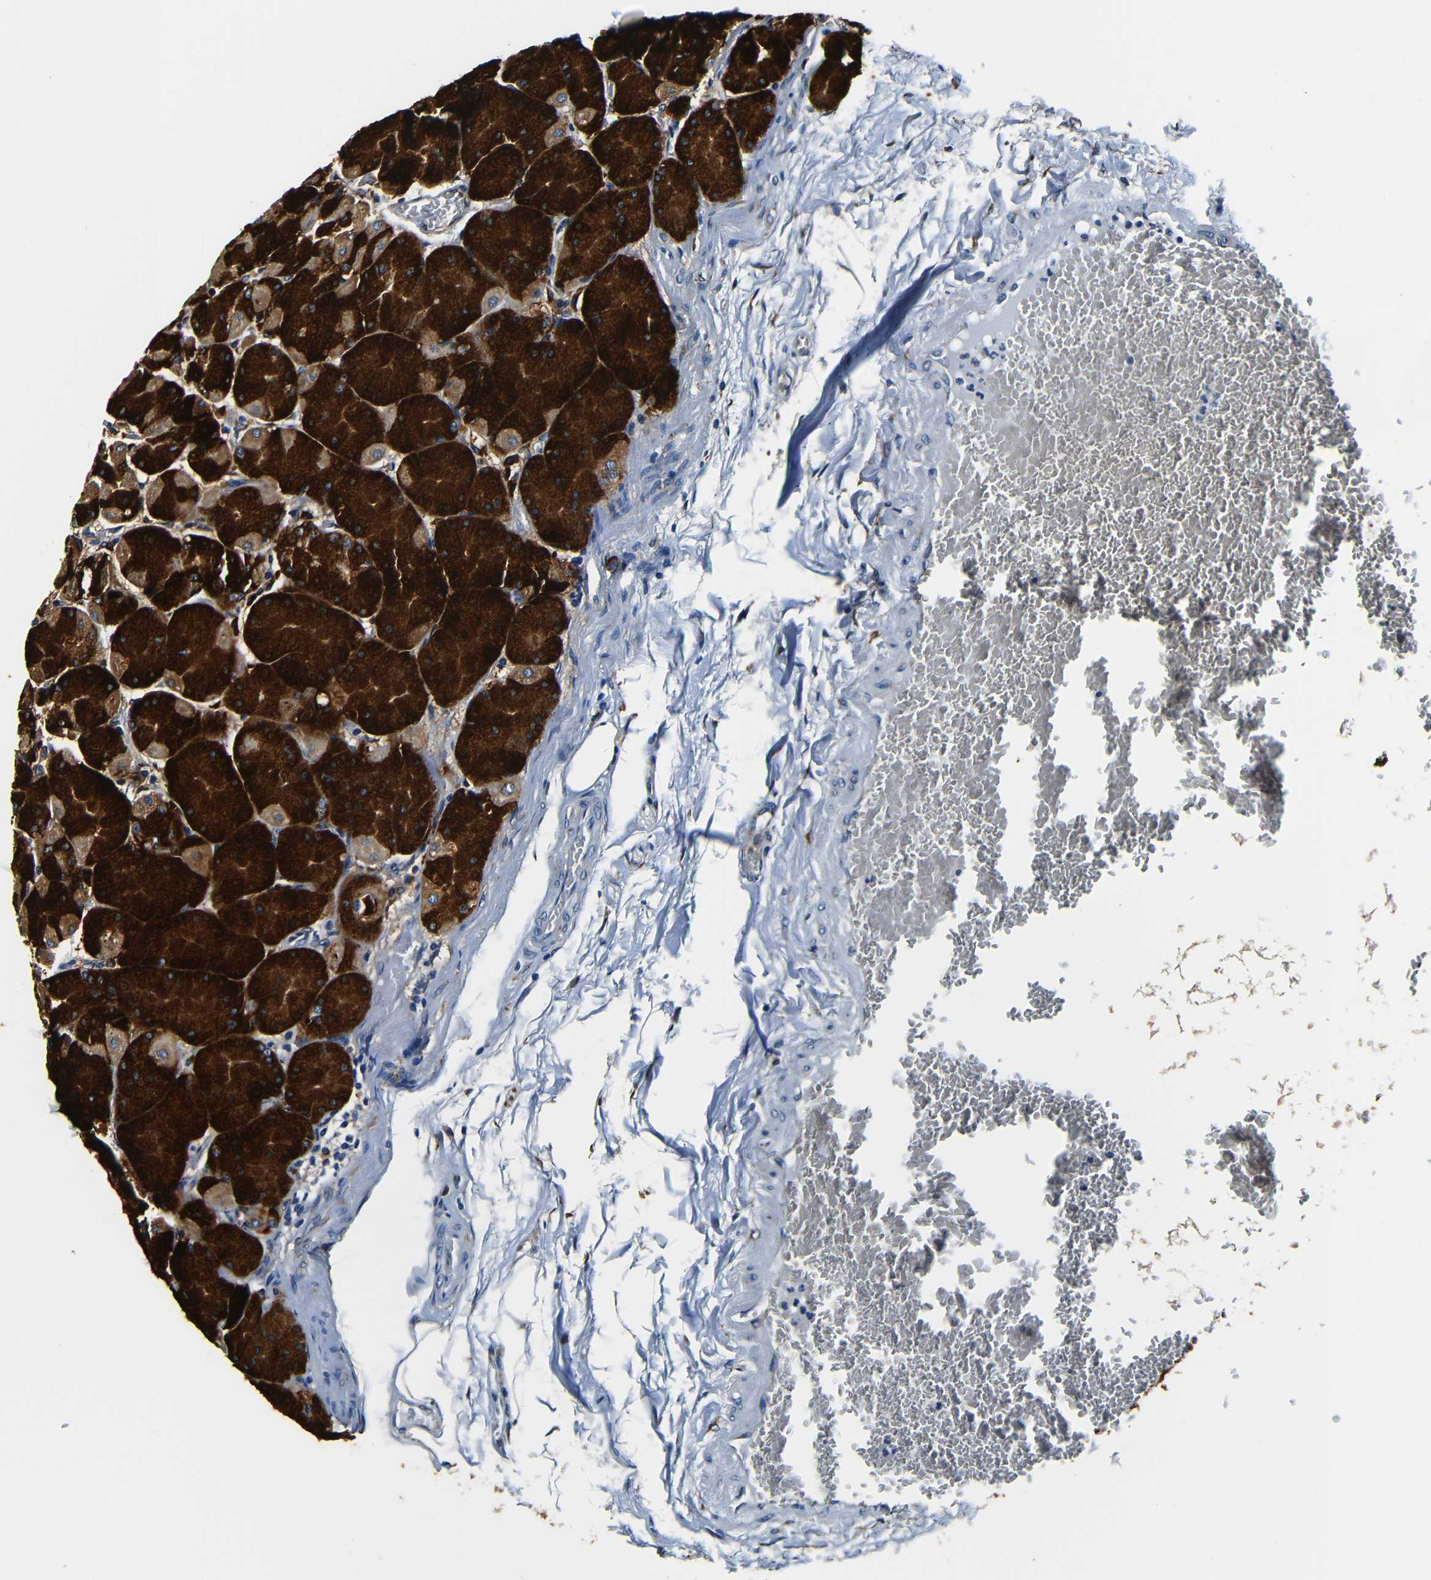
{"staining": {"intensity": "strong", "quantity": ">75%", "location": "cytoplasmic/membranous"}, "tissue": "stomach", "cell_type": "Glandular cells", "image_type": "normal", "snomed": [{"axis": "morphology", "description": "Normal tissue, NOS"}, {"axis": "topography", "description": "Stomach, upper"}], "caption": "A high-resolution micrograph shows immunohistochemistry (IHC) staining of normal stomach, which shows strong cytoplasmic/membranous positivity in about >75% of glandular cells.", "gene": "RRBP1", "patient": {"sex": "female", "age": 56}}